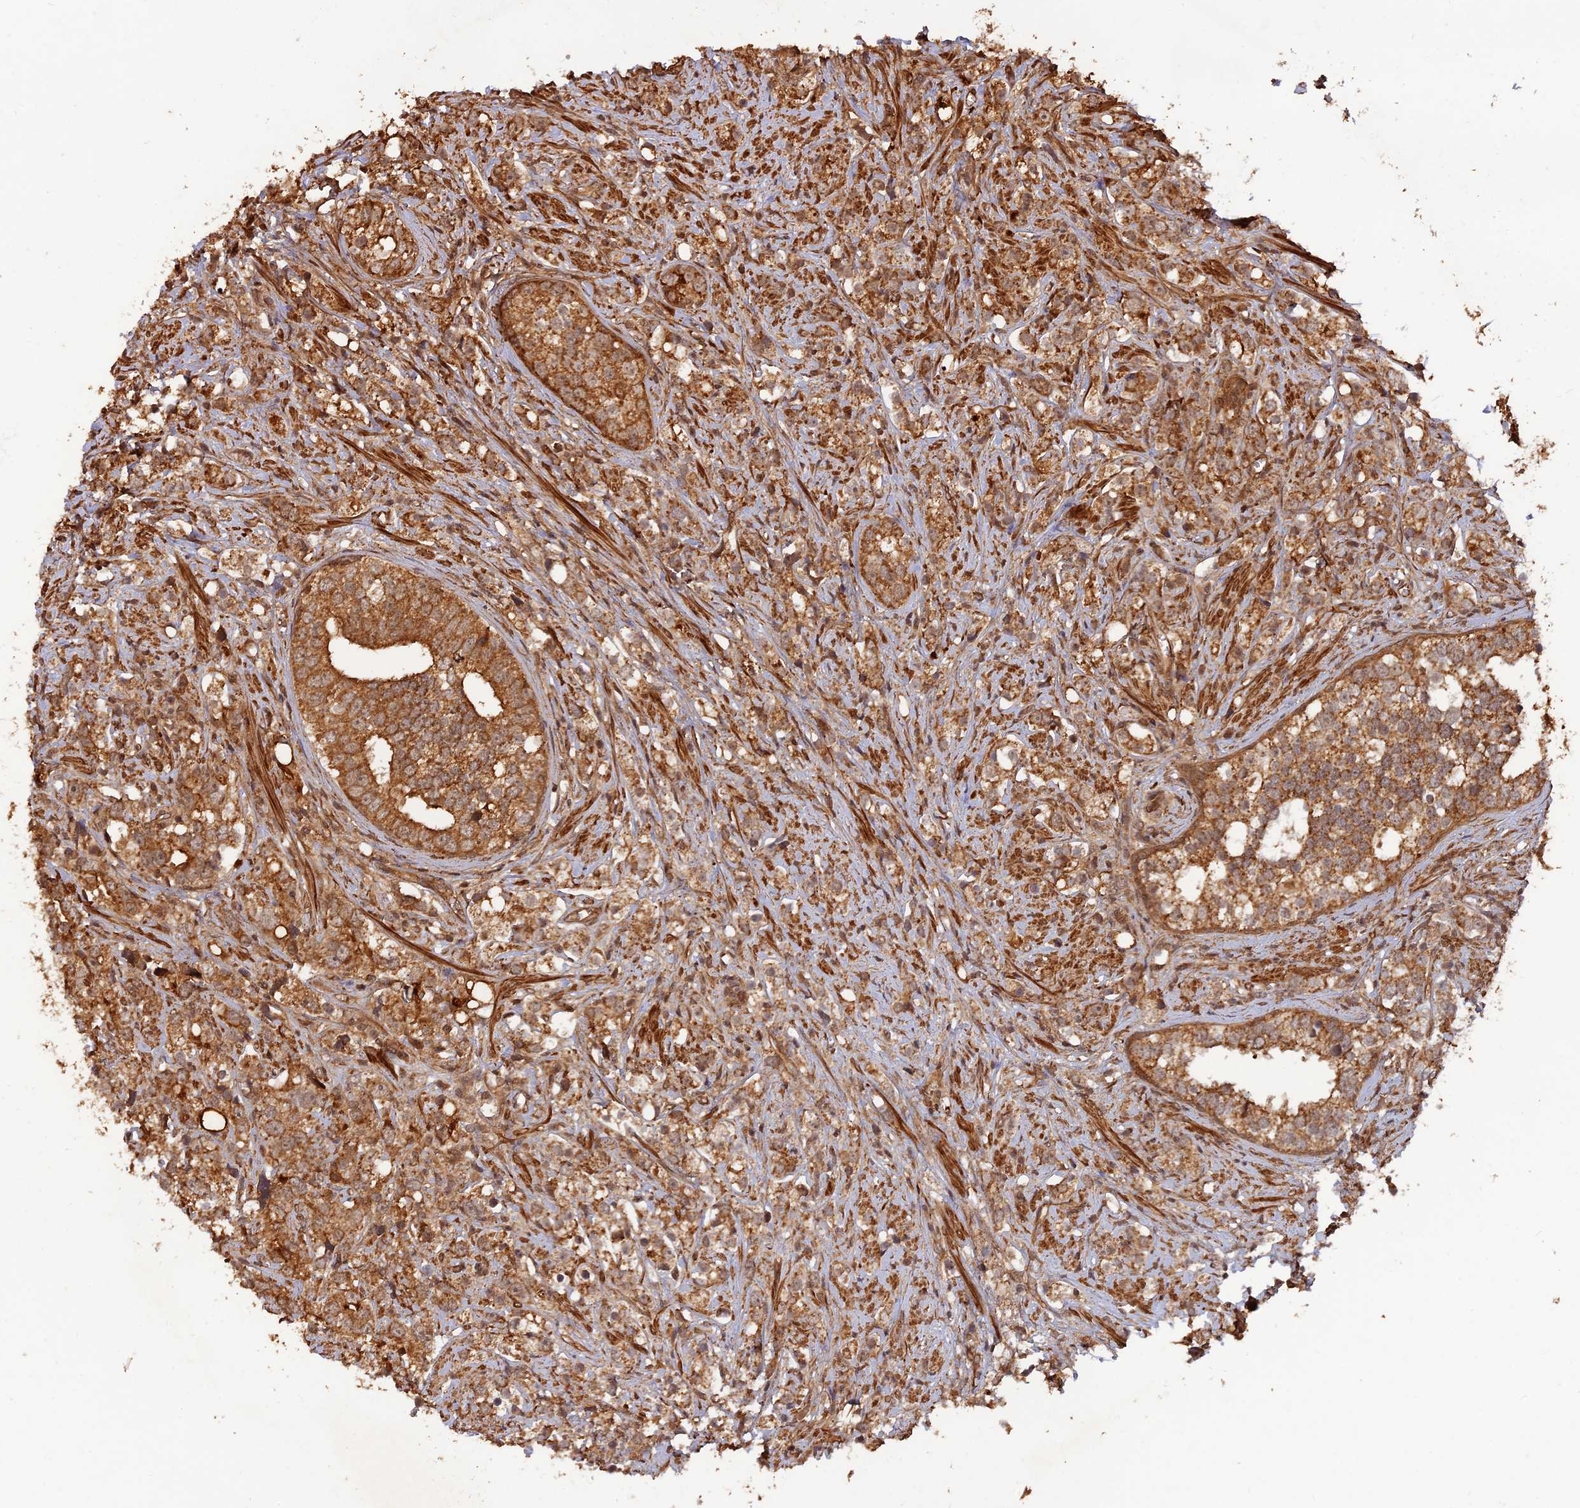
{"staining": {"intensity": "moderate", "quantity": ">75%", "location": "cytoplasmic/membranous"}, "tissue": "prostate cancer", "cell_type": "Tumor cells", "image_type": "cancer", "snomed": [{"axis": "morphology", "description": "Adenocarcinoma, High grade"}, {"axis": "topography", "description": "Prostate"}], "caption": "Protein expression analysis of prostate cancer demonstrates moderate cytoplasmic/membranous expression in approximately >75% of tumor cells.", "gene": "CCDC174", "patient": {"sex": "male", "age": 71}}